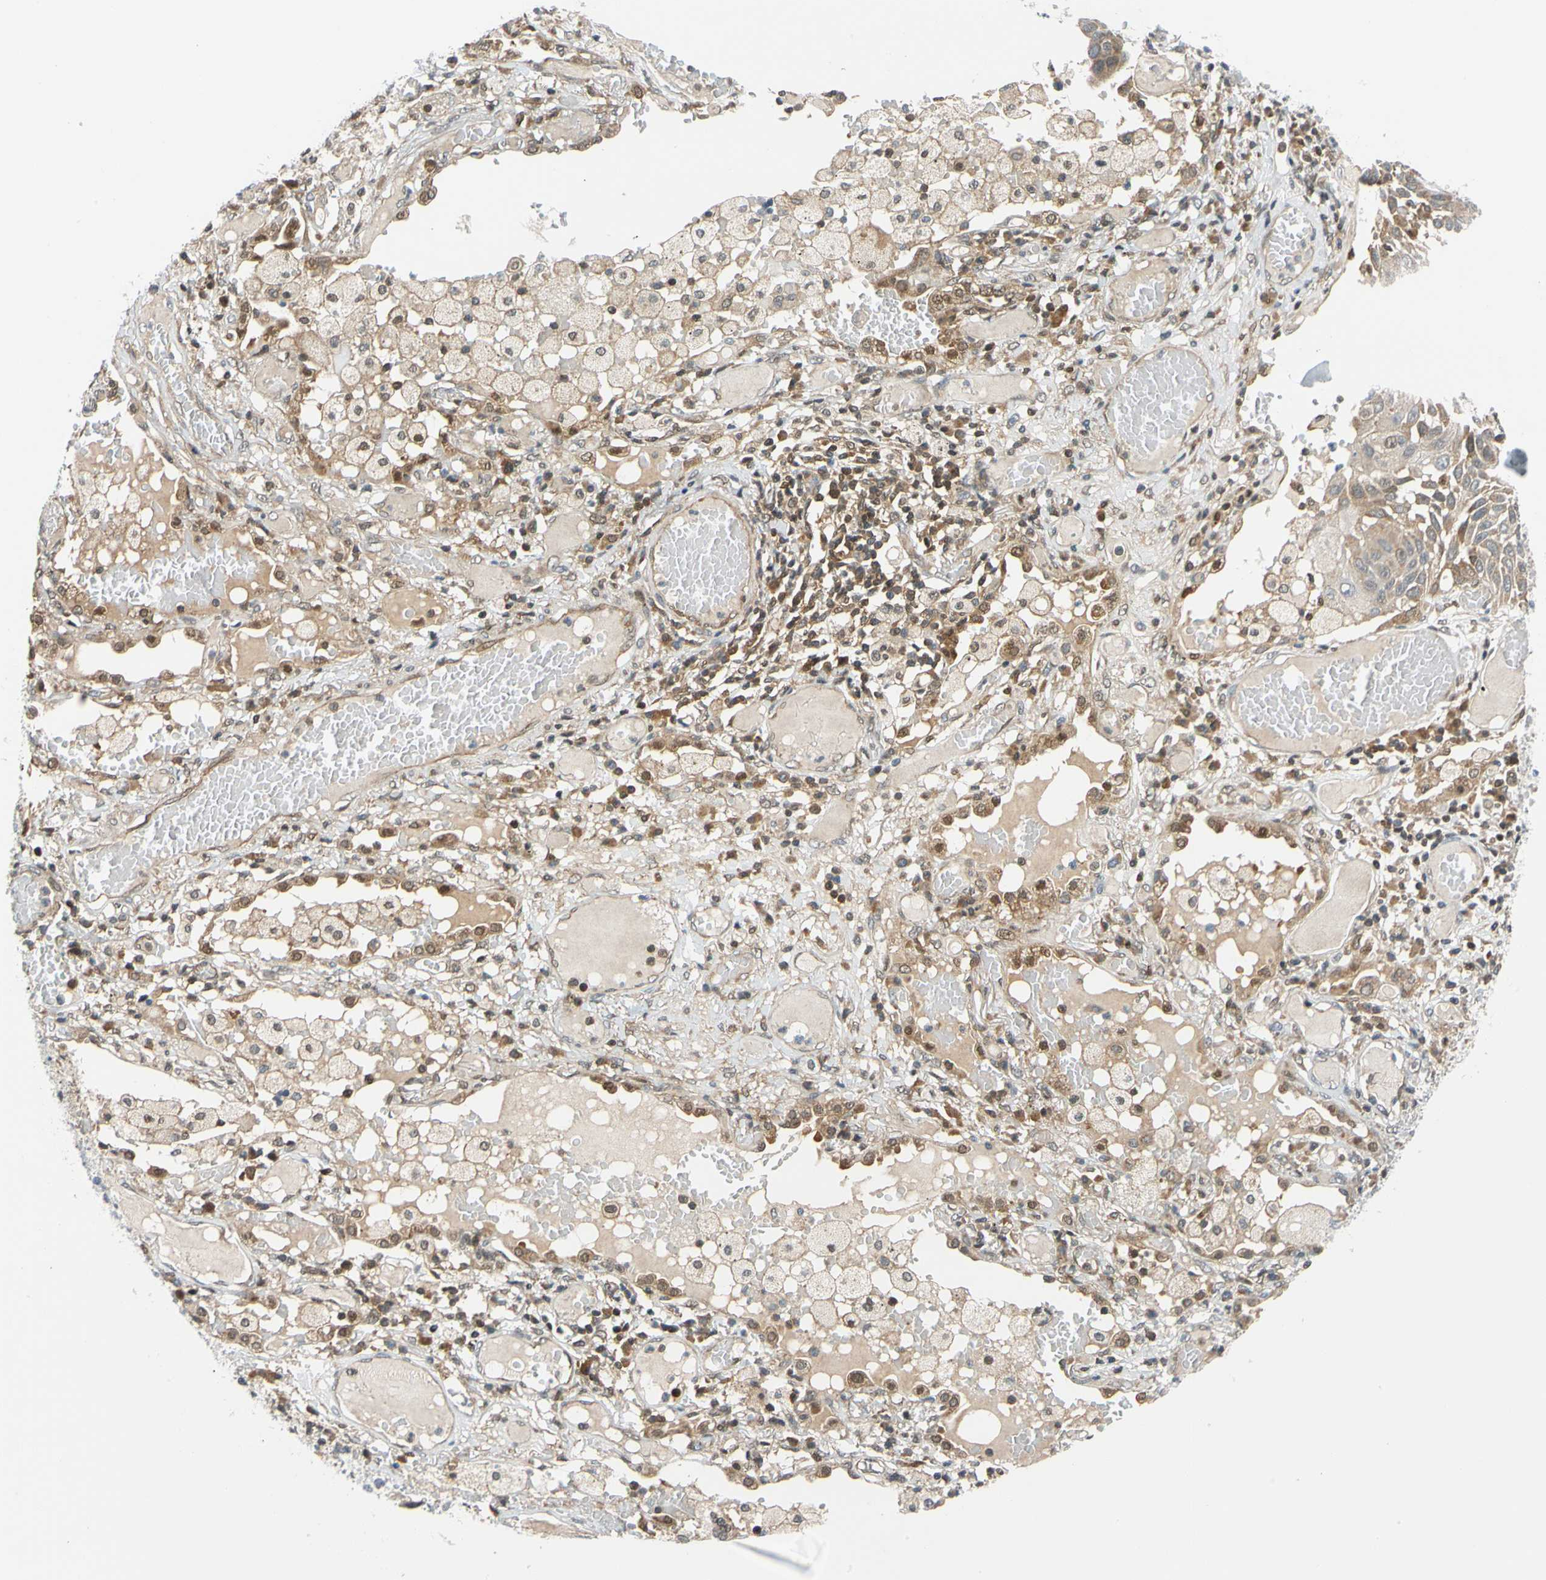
{"staining": {"intensity": "weak", "quantity": "<25%", "location": "cytoplasmic/membranous"}, "tissue": "lung cancer", "cell_type": "Tumor cells", "image_type": "cancer", "snomed": [{"axis": "morphology", "description": "Squamous cell carcinoma, NOS"}, {"axis": "topography", "description": "Lung"}], "caption": "Immunohistochemical staining of human squamous cell carcinoma (lung) reveals no significant positivity in tumor cells.", "gene": "MAPK9", "patient": {"sex": "male", "age": 71}}